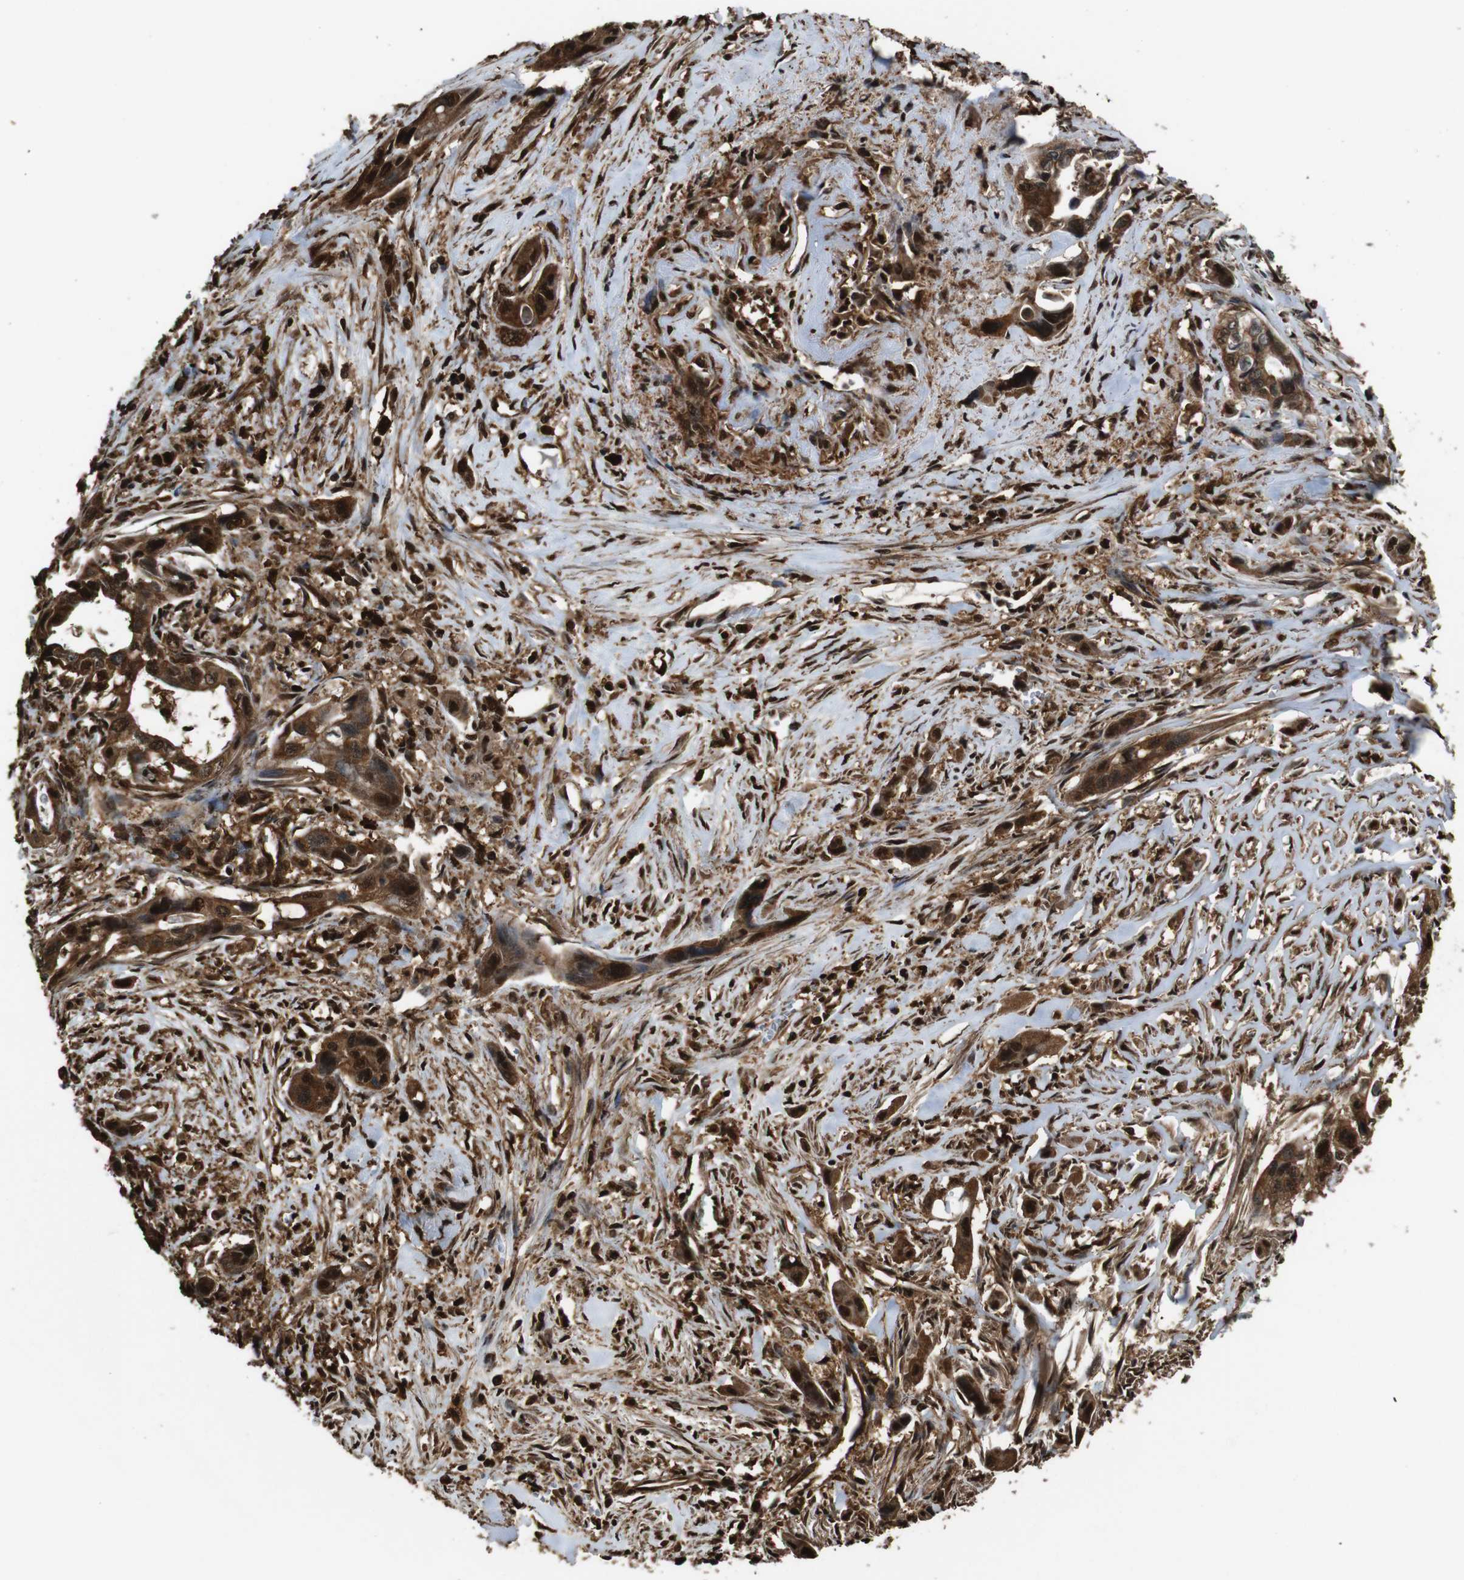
{"staining": {"intensity": "strong", "quantity": ">75%", "location": "cytoplasmic/membranous,nuclear"}, "tissue": "pancreatic cancer", "cell_type": "Tumor cells", "image_type": "cancer", "snomed": [{"axis": "morphology", "description": "Adenocarcinoma, NOS"}, {"axis": "topography", "description": "Pancreas"}], "caption": "Brown immunohistochemical staining in human adenocarcinoma (pancreatic) shows strong cytoplasmic/membranous and nuclear expression in about >75% of tumor cells.", "gene": "VCP", "patient": {"sex": "male", "age": 73}}